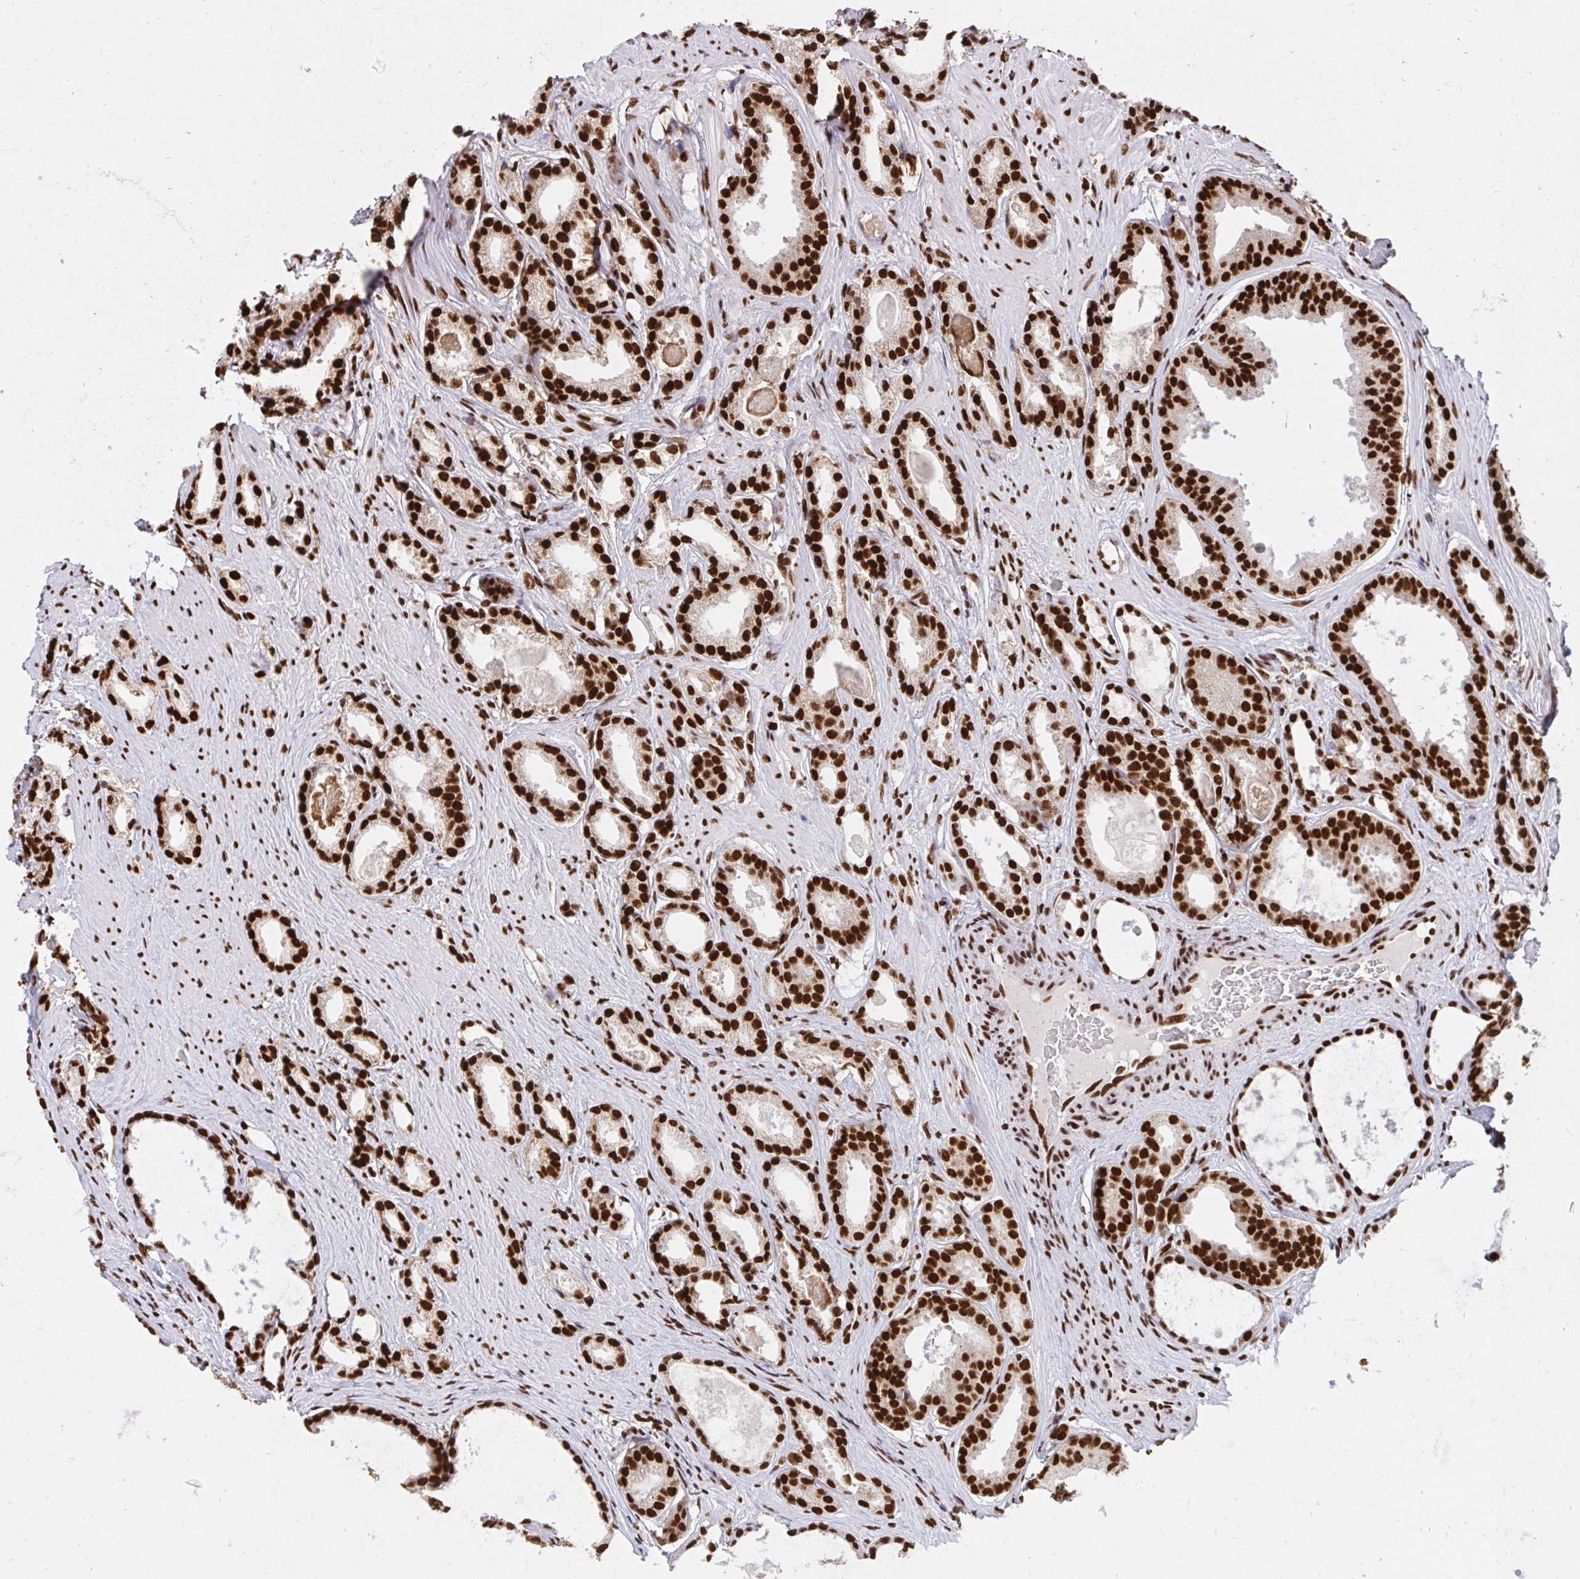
{"staining": {"intensity": "strong", "quantity": ">75%", "location": "nuclear"}, "tissue": "prostate cancer", "cell_type": "Tumor cells", "image_type": "cancer", "snomed": [{"axis": "morphology", "description": "Adenocarcinoma, Low grade"}, {"axis": "topography", "description": "Prostate"}], "caption": "High-power microscopy captured an immunohistochemistry micrograph of prostate adenocarcinoma (low-grade), revealing strong nuclear expression in about >75% of tumor cells. (DAB (3,3'-diaminobenzidine) = brown stain, brightfield microscopy at high magnification).", "gene": "HNRNPL", "patient": {"sex": "male", "age": 65}}